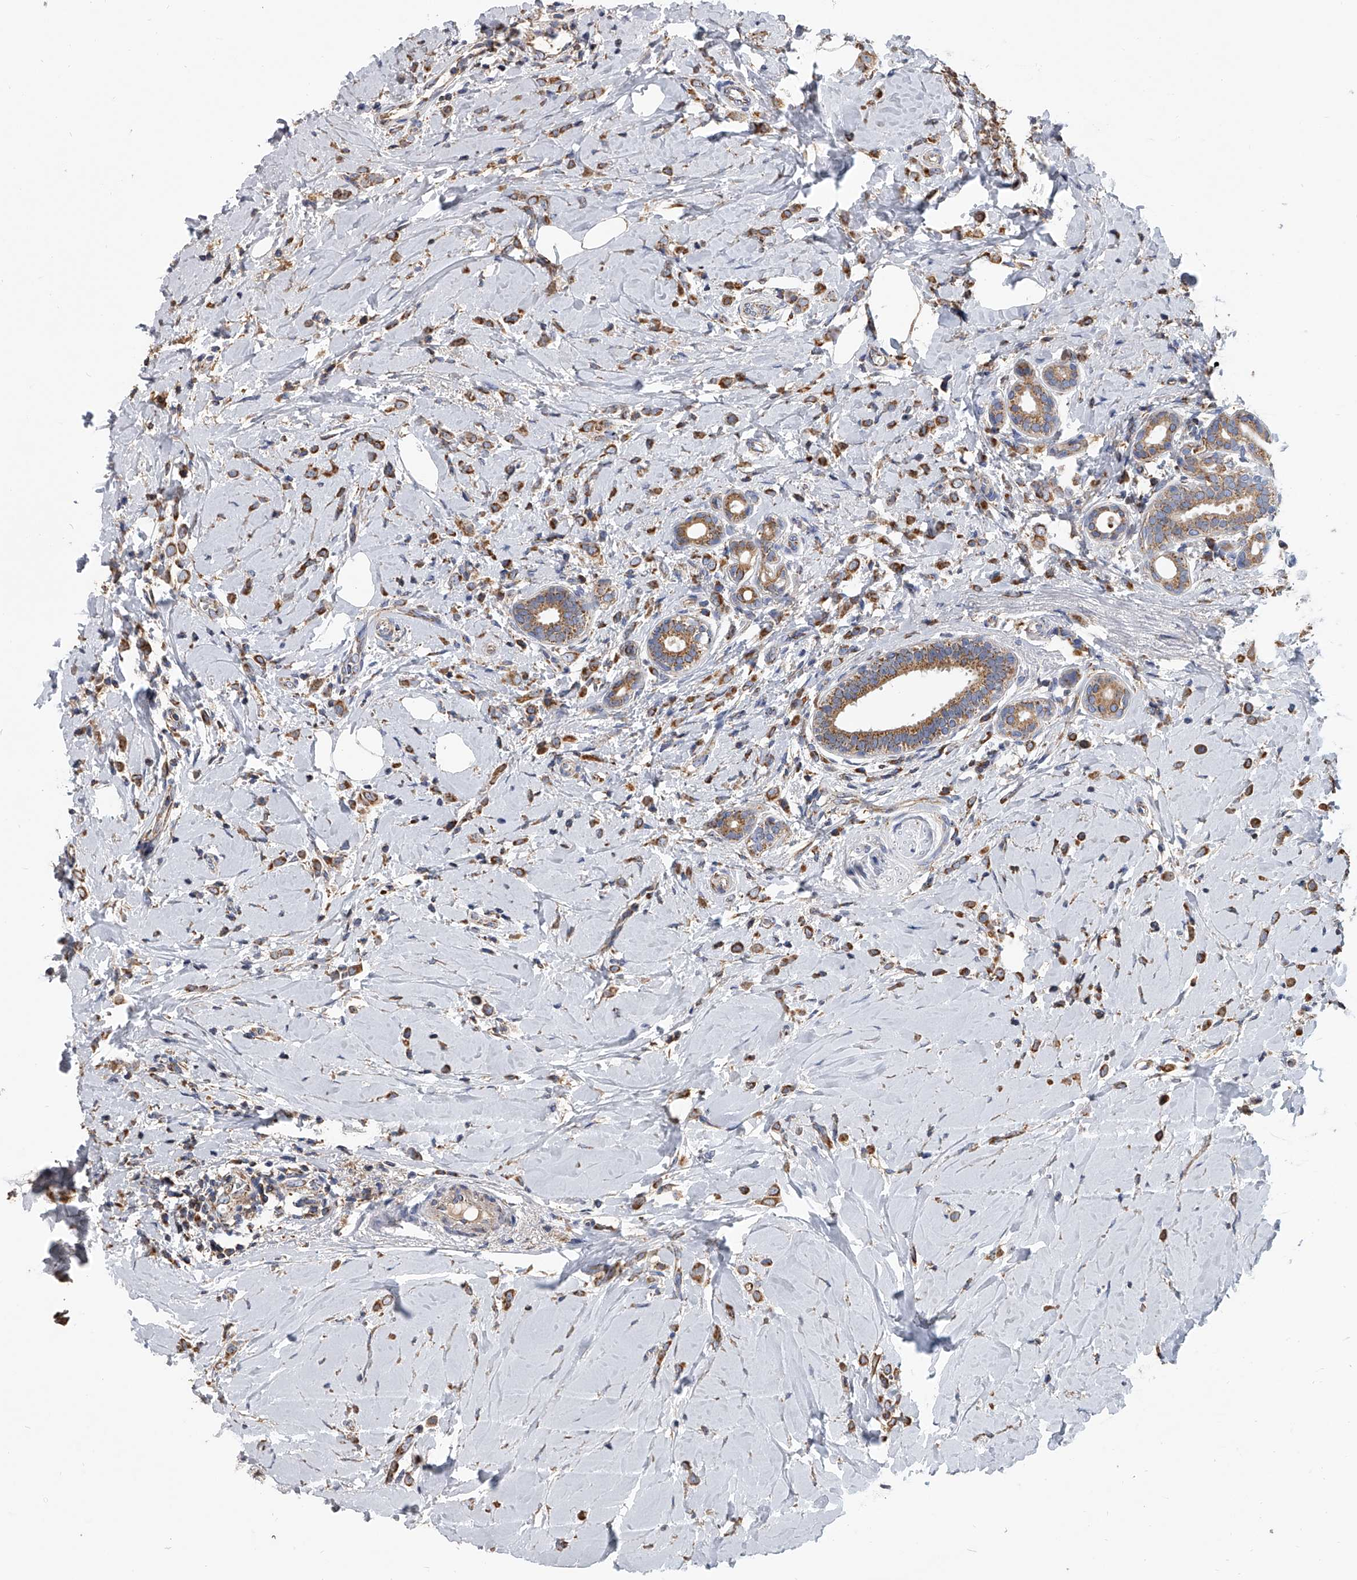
{"staining": {"intensity": "strong", "quantity": ">75%", "location": "cytoplasmic/membranous"}, "tissue": "breast cancer", "cell_type": "Tumor cells", "image_type": "cancer", "snomed": [{"axis": "morphology", "description": "Lobular carcinoma"}, {"axis": "topography", "description": "Breast"}], "caption": "Strong cytoplasmic/membranous positivity is appreciated in approximately >75% of tumor cells in breast lobular carcinoma. (IHC, brightfield microscopy, high magnification).", "gene": "MRPL28", "patient": {"sex": "female", "age": 47}}